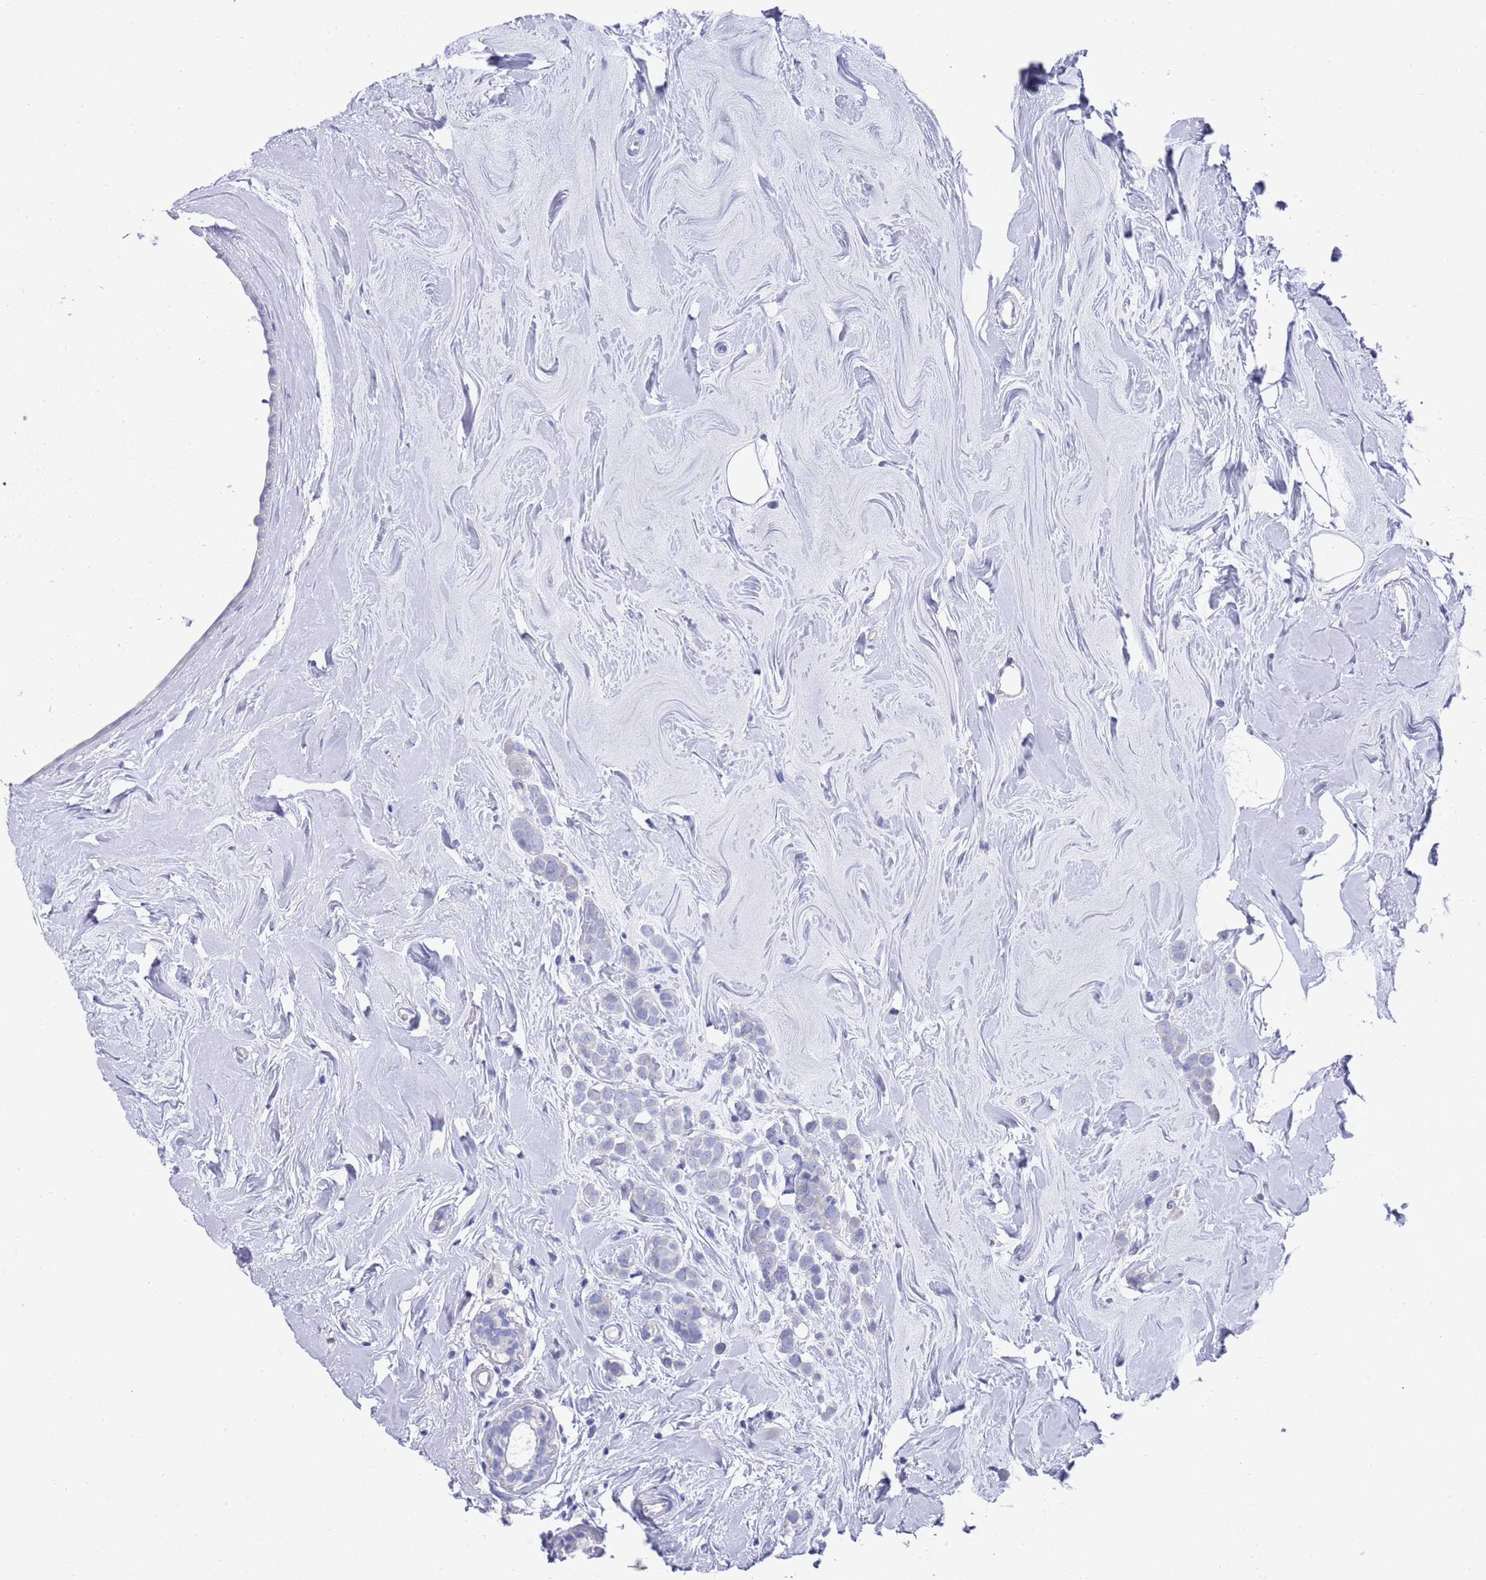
{"staining": {"intensity": "negative", "quantity": "none", "location": "none"}, "tissue": "breast cancer", "cell_type": "Tumor cells", "image_type": "cancer", "snomed": [{"axis": "morphology", "description": "Lobular carcinoma"}, {"axis": "topography", "description": "Breast"}], "caption": "Tumor cells show no significant expression in breast cancer (lobular carcinoma). The staining was performed using DAB to visualize the protein expression in brown, while the nuclei were stained in blue with hematoxylin (Magnification: 20x).", "gene": "SCAPER", "patient": {"sex": "female", "age": 47}}